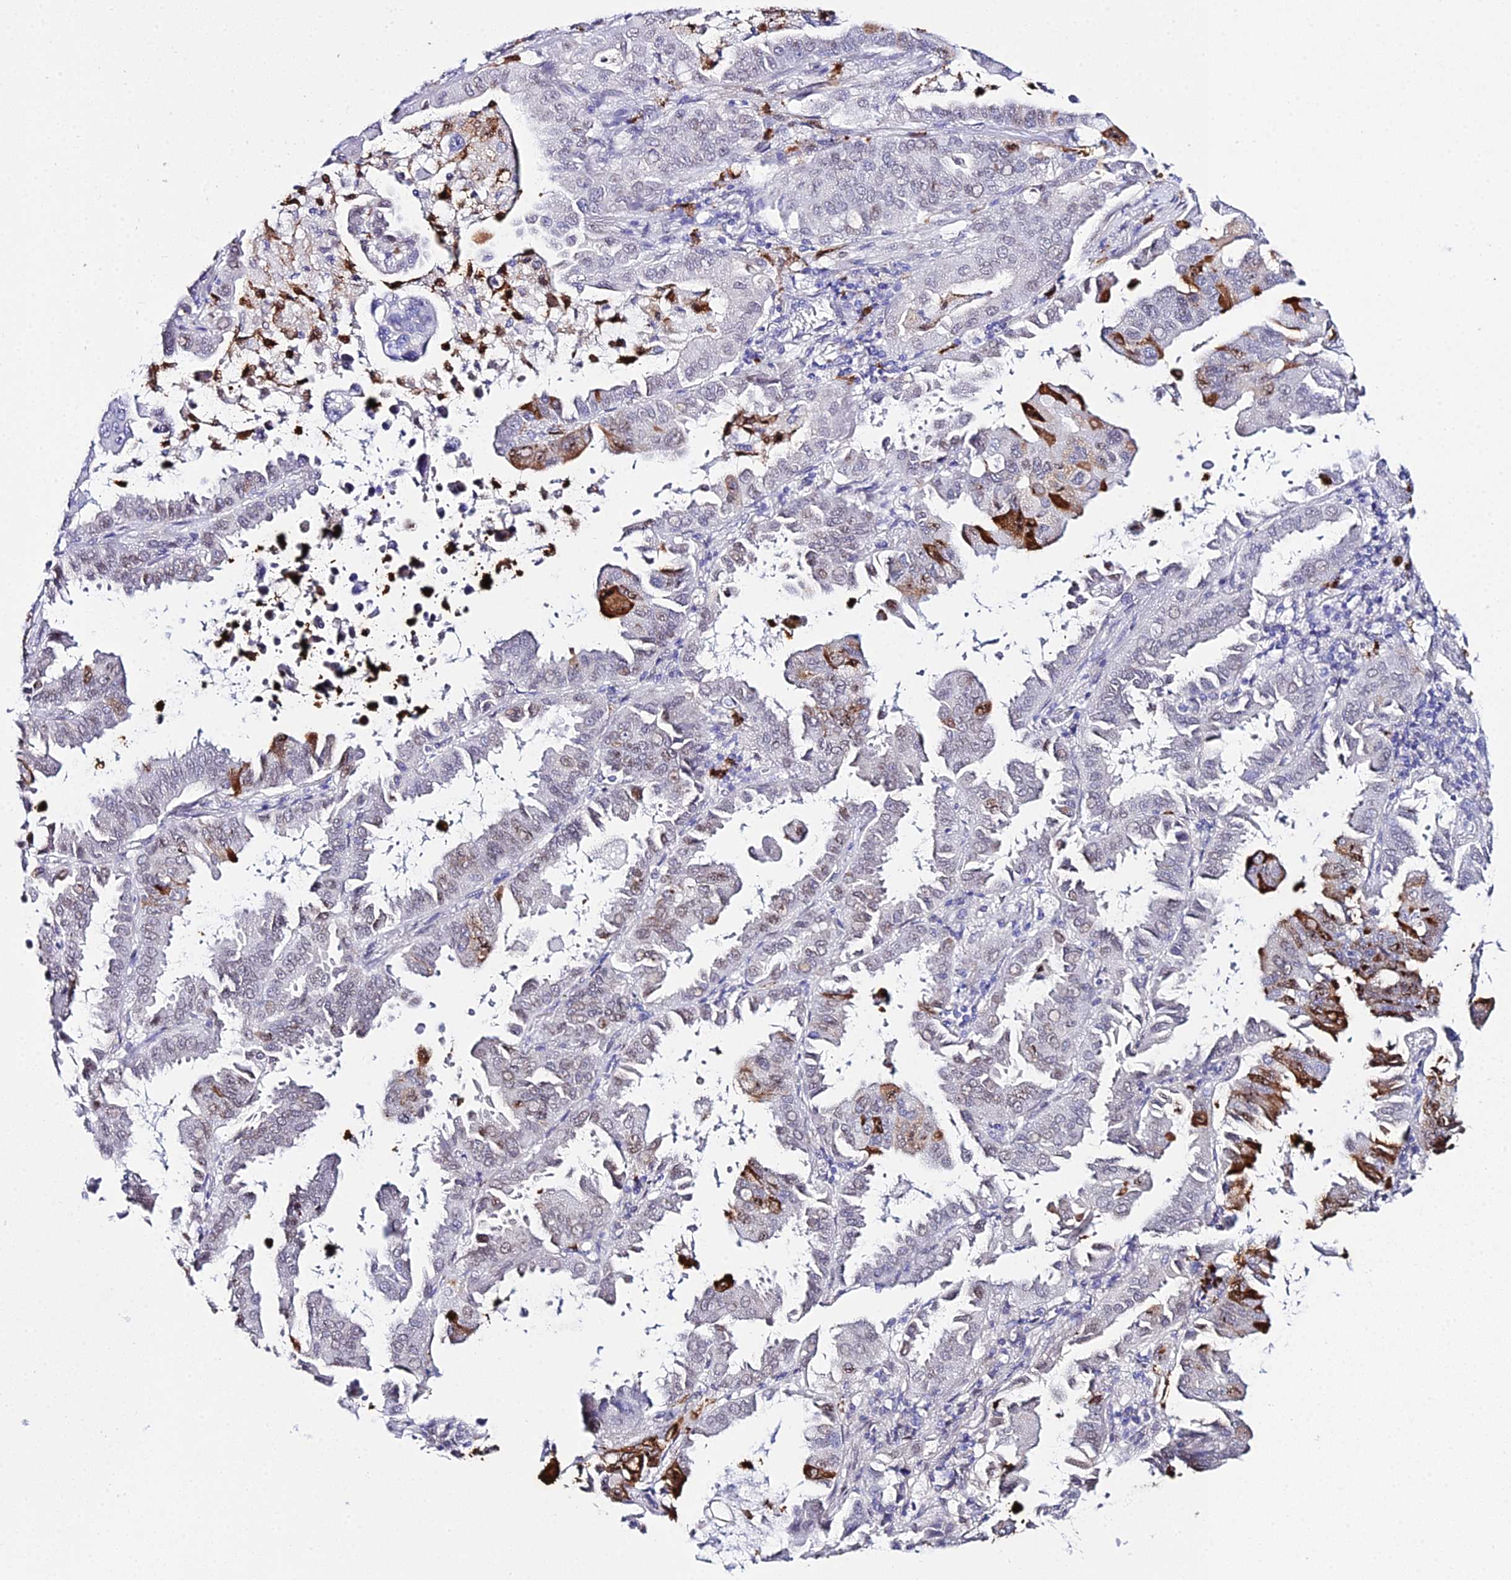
{"staining": {"intensity": "moderate", "quantity": "<25%", "location": "cytoplasmic/membranous"}, "tissue": "lung cancer", "cell_type": "Tumor cells", "image_type": "cancer", "snomed": [{"axis": "morphology", "description": "Adenocarcinoma, NOS"}, {"axis": "topography", "description": "Lung"}], "caption": "The micrograph displays a brown stain indicating the presence of a protein in the cytoplasmic/membranous of tumor cells in lung cancer.", "gene": "MCM10", "patient": {"sex": "male", "age": 64}}